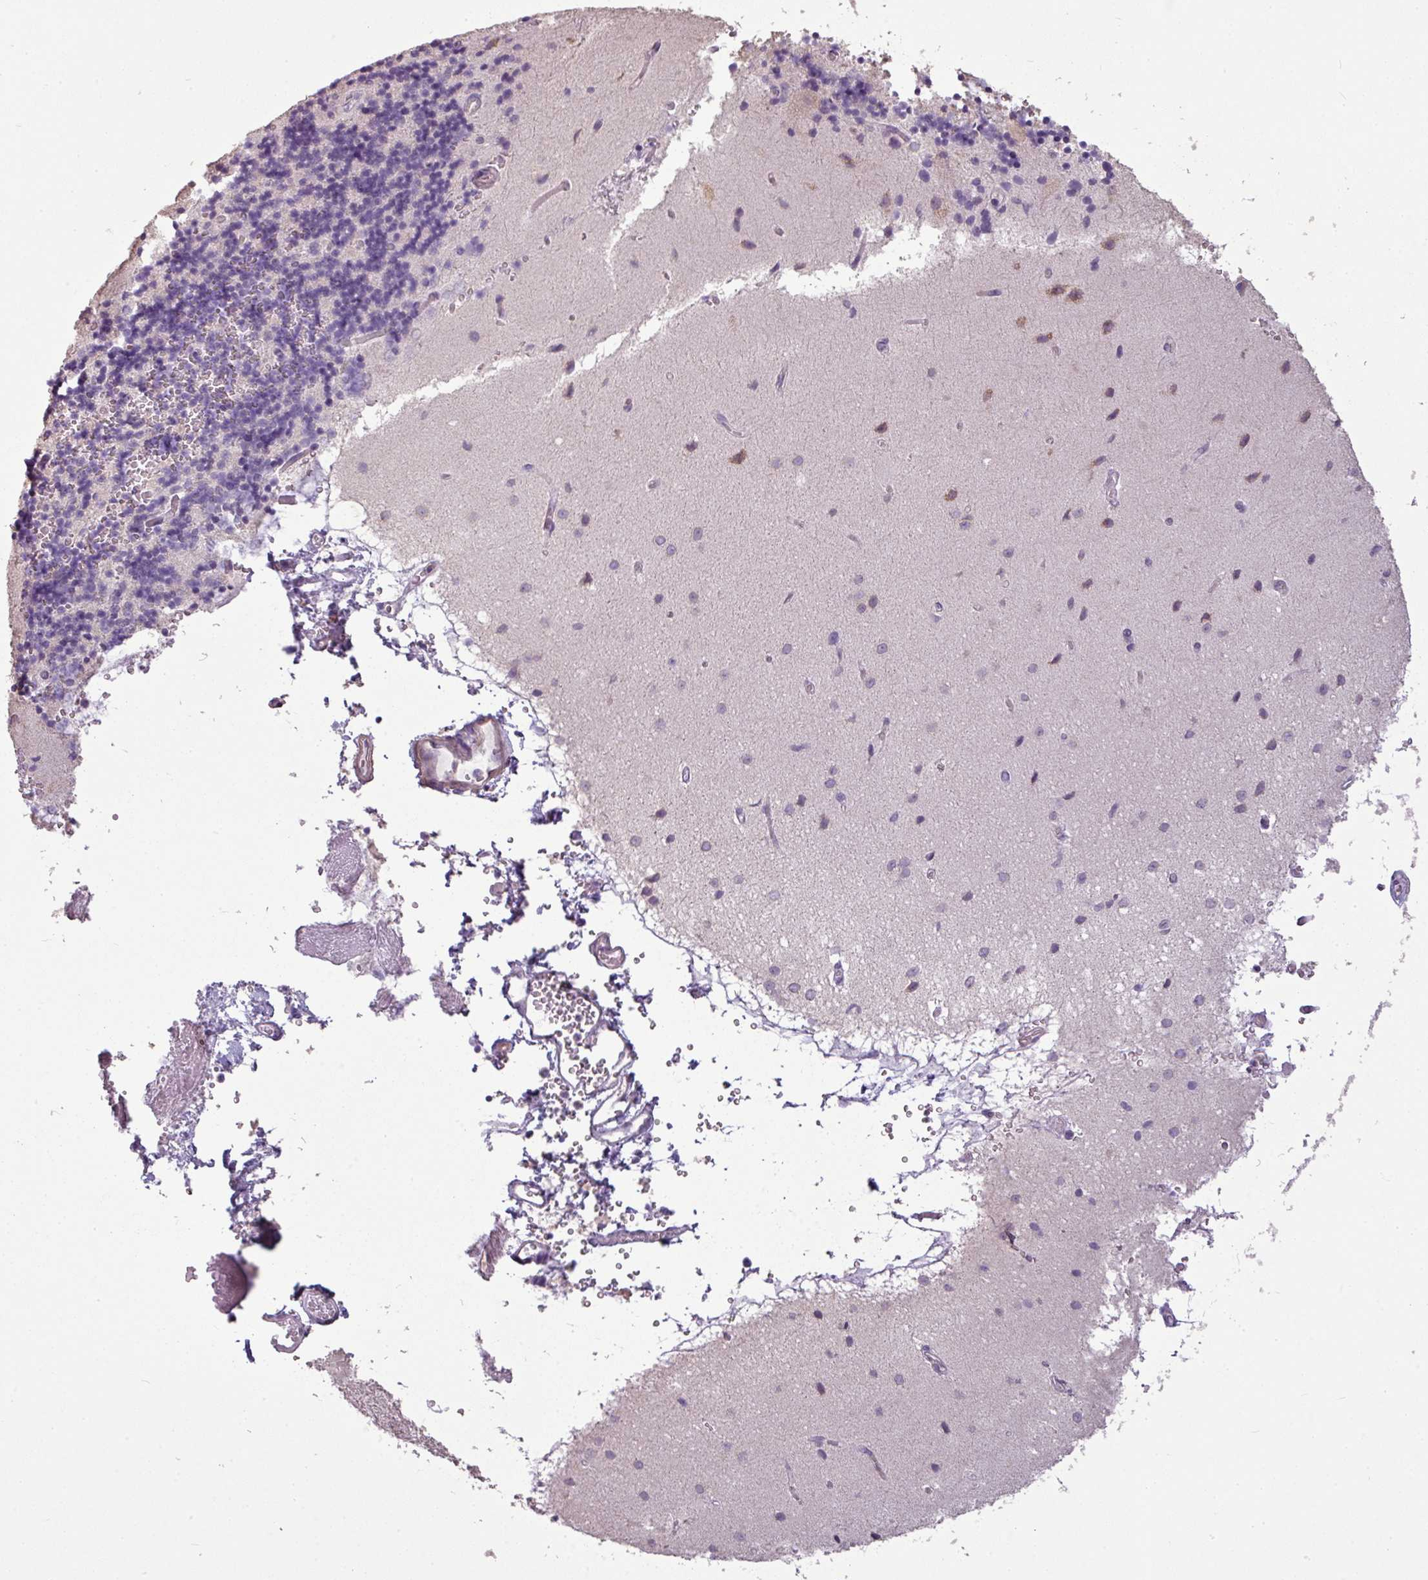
{"staining": {"intensity": "negative", "quantity": "none", "location": "none"}, "tissue": "cerebellum", "cell_type": "Cells in granular layer", "image_type": "normal", "snomed": [{"axis": "morphology", "description": "Normal tissue, NOS"}, {"axis": "topography", "description": "Cerebellum"}], "caption": "Unremarkable cerebellum was stained to show a protein in brown. There is no significant staining in cells in granular layer.", "gene": "LY9", "patient": {"sex": "female", "age": 29}}